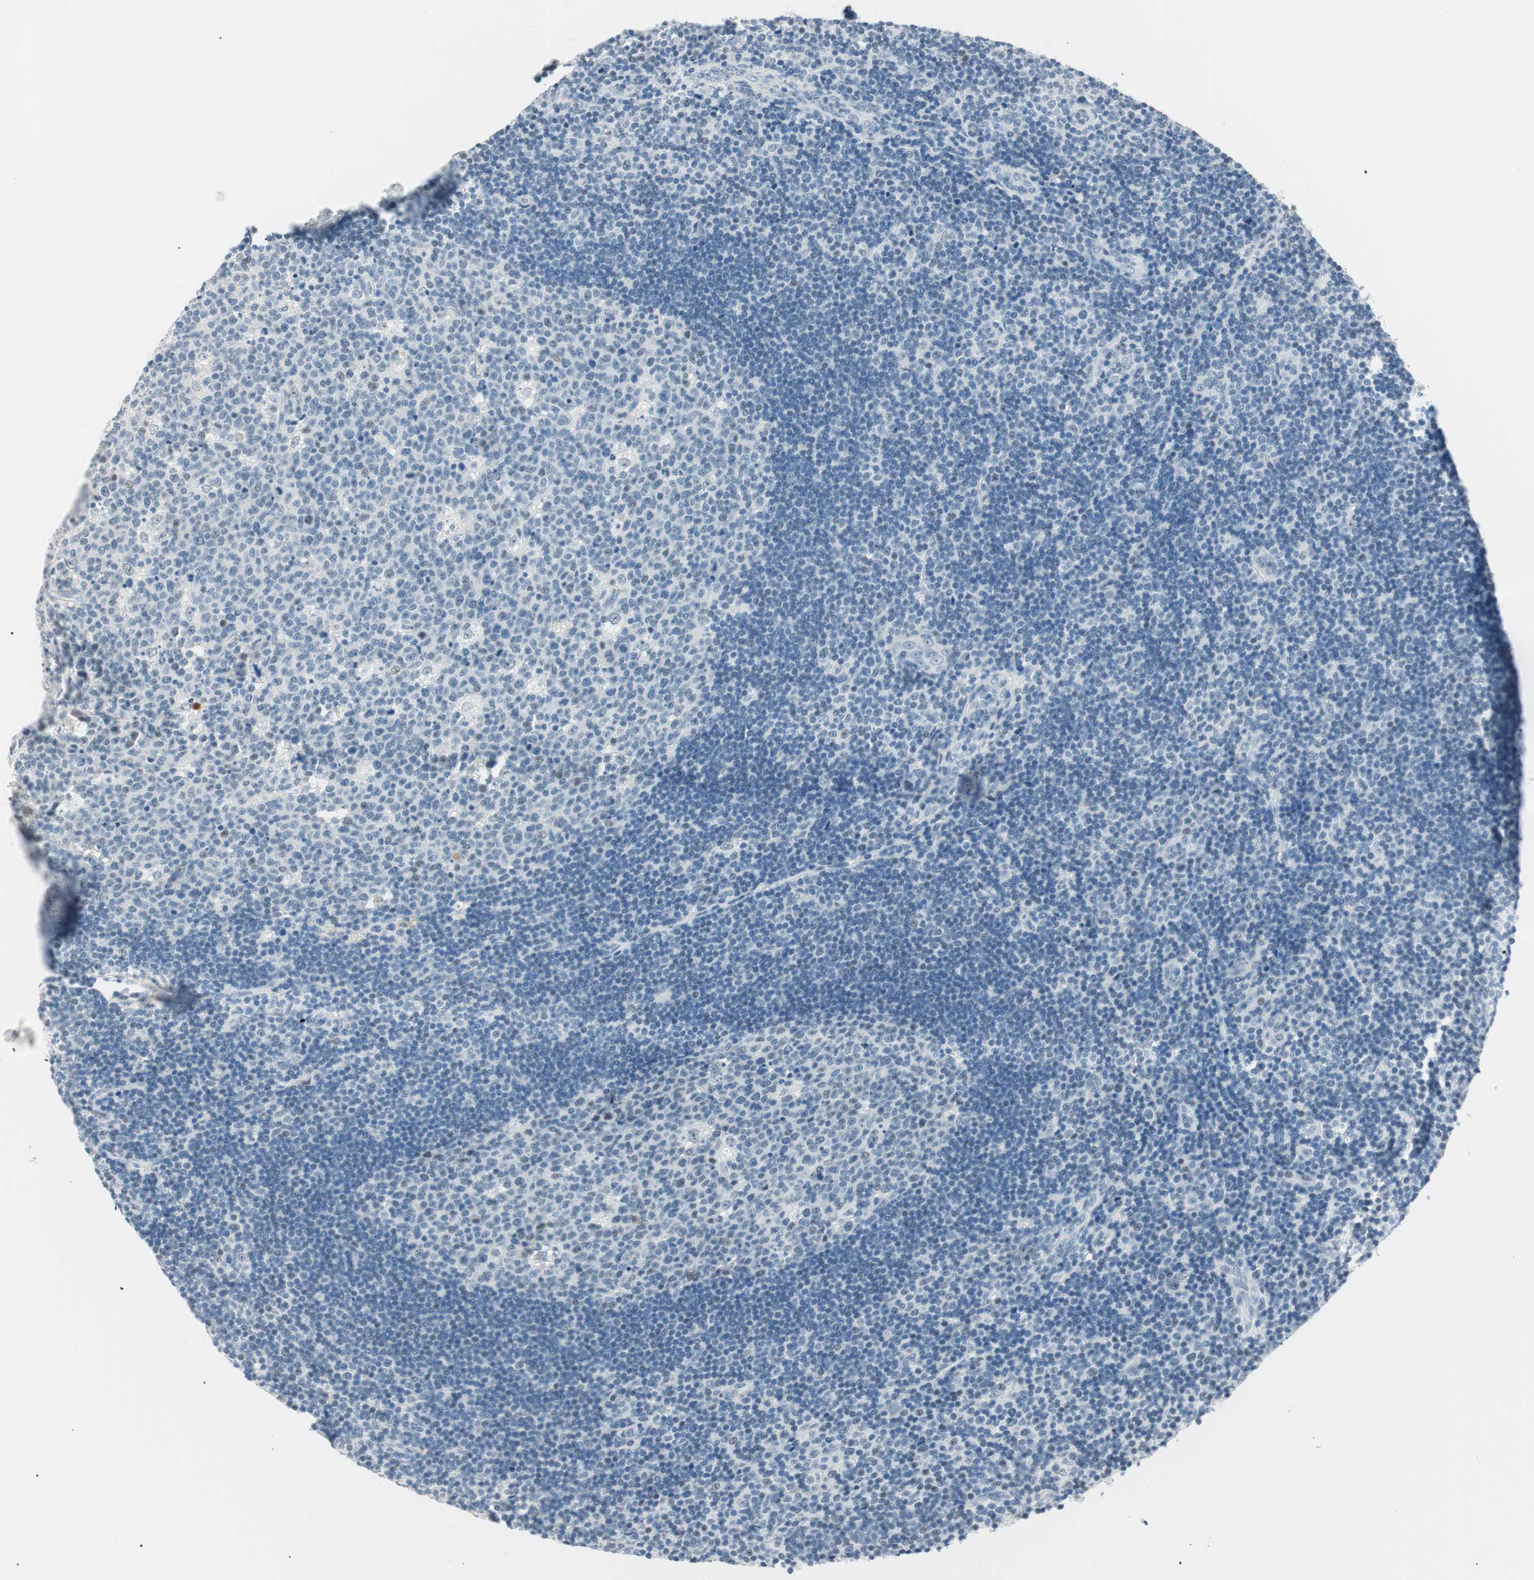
{"staining": {"intensity": "negative", "quantity": "none", "location": "none"}, "tissue": "lymph node", "cell_type": "Germinal center cells", "image_type": "normal", "snomed": [{"axis": "morphology", "description": "Normal tissue, NOS"}, {"axis": "topography", "description": "Lymph node"}, {"axis": "topography", "description": "Salivary gland"}], "caption": "Immunohistochemistry histopathology image of unremarkable lymph node: human lymph node stained with DAB (3,3'-diaminobenzidine) shows no significant protein expression in germinal center cells. The staining was performed using DAB to visualize the protein expression in brown, while the nuclei were stained in blue with hematoxylin (Magnification: 20x).", "gene": "HOXB13", "patient": {"sex": "male", "age": 8}}